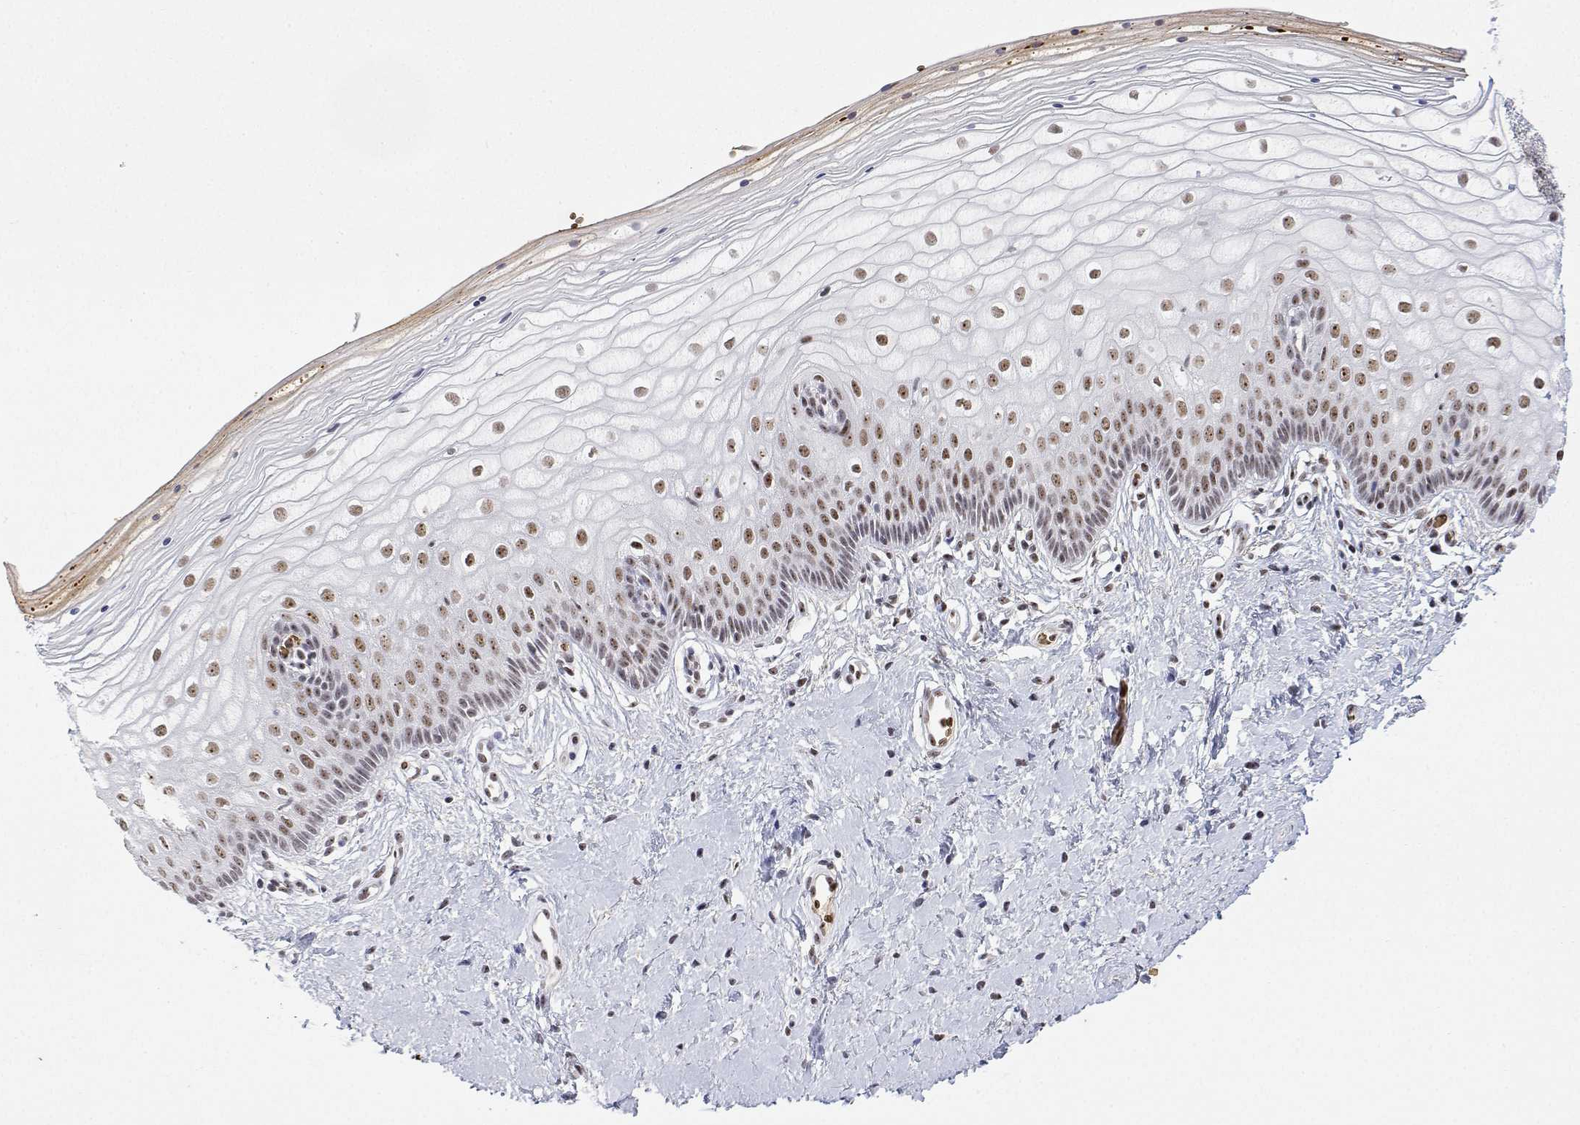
{"staining": {"intensity": "moderate", "quantity": "25%-75%", "location": "nuclear"}, "tissue": "vagina", "cell_type": "Squamous epithelial cells", "image_type": "normal", "snomed": [{"axis": "morphology", "description": "Normal tissue, NOS"}, {"axis": "topography", "description": "Vagina"}], "caption": "Brown immunohistochemical staining in normal vagina displays moderate nuclear expression in approximately 25%-75% of squamous epithelial cells.", "gene": "ADAR", "patient": {"sex": "female", "age": 39}}